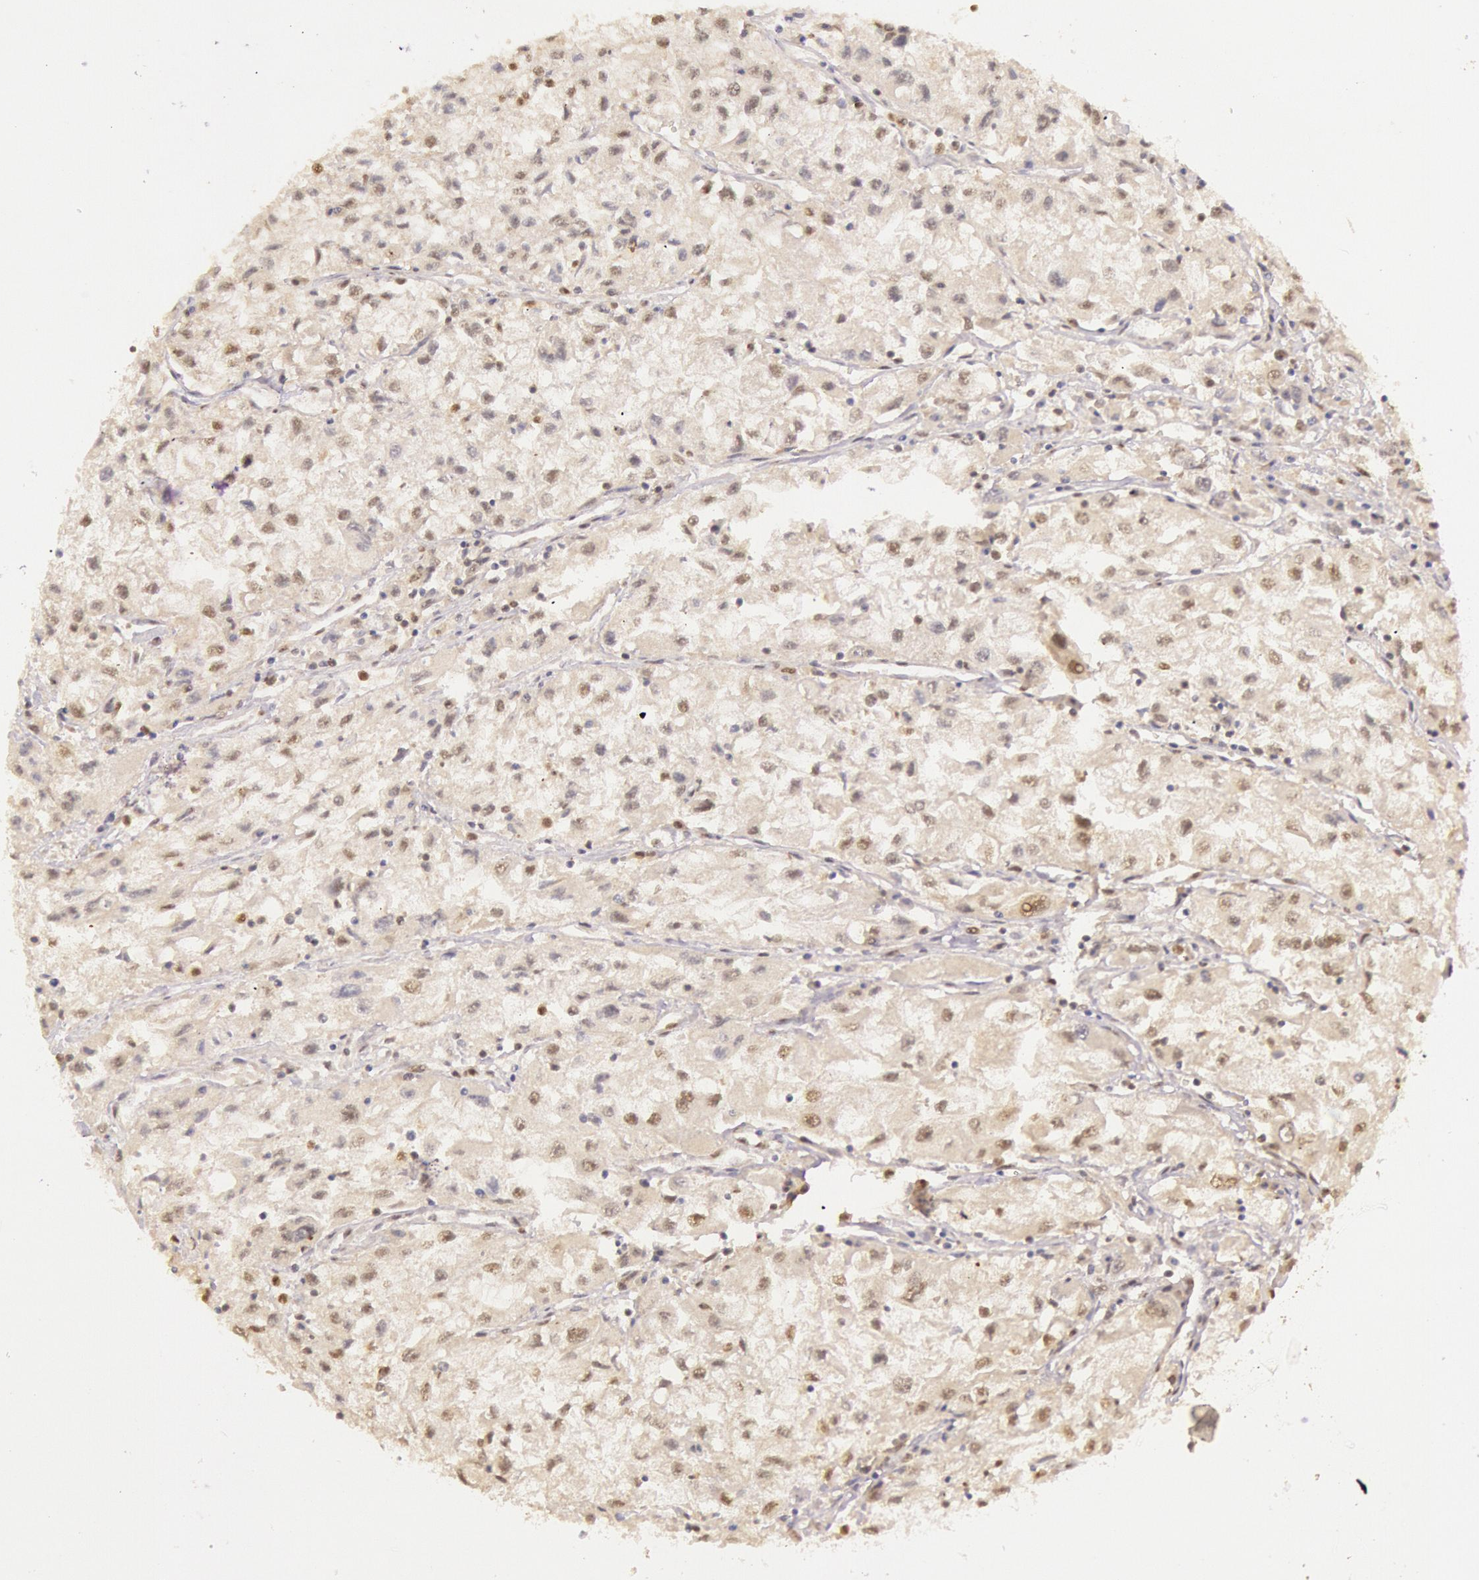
{"staining": {"intensity": "negative", "quantity": "none", "location": "none"}, "tissue": "renal cancer", "cell_type": "Tumor cells", "image_type": "cancer", "snomed": [{"axis": "morphology", "description": "Adenocarcinoma, NOS"}, {"axis": "topography", "description": "Kidney"}], "caption": "Adenocarcinoma (renal) was stained to show a protein in brown. There is no significant positivity in tumor cells.", "gene": "RTL10", "patient": {"sex": "male", "age": 59}}